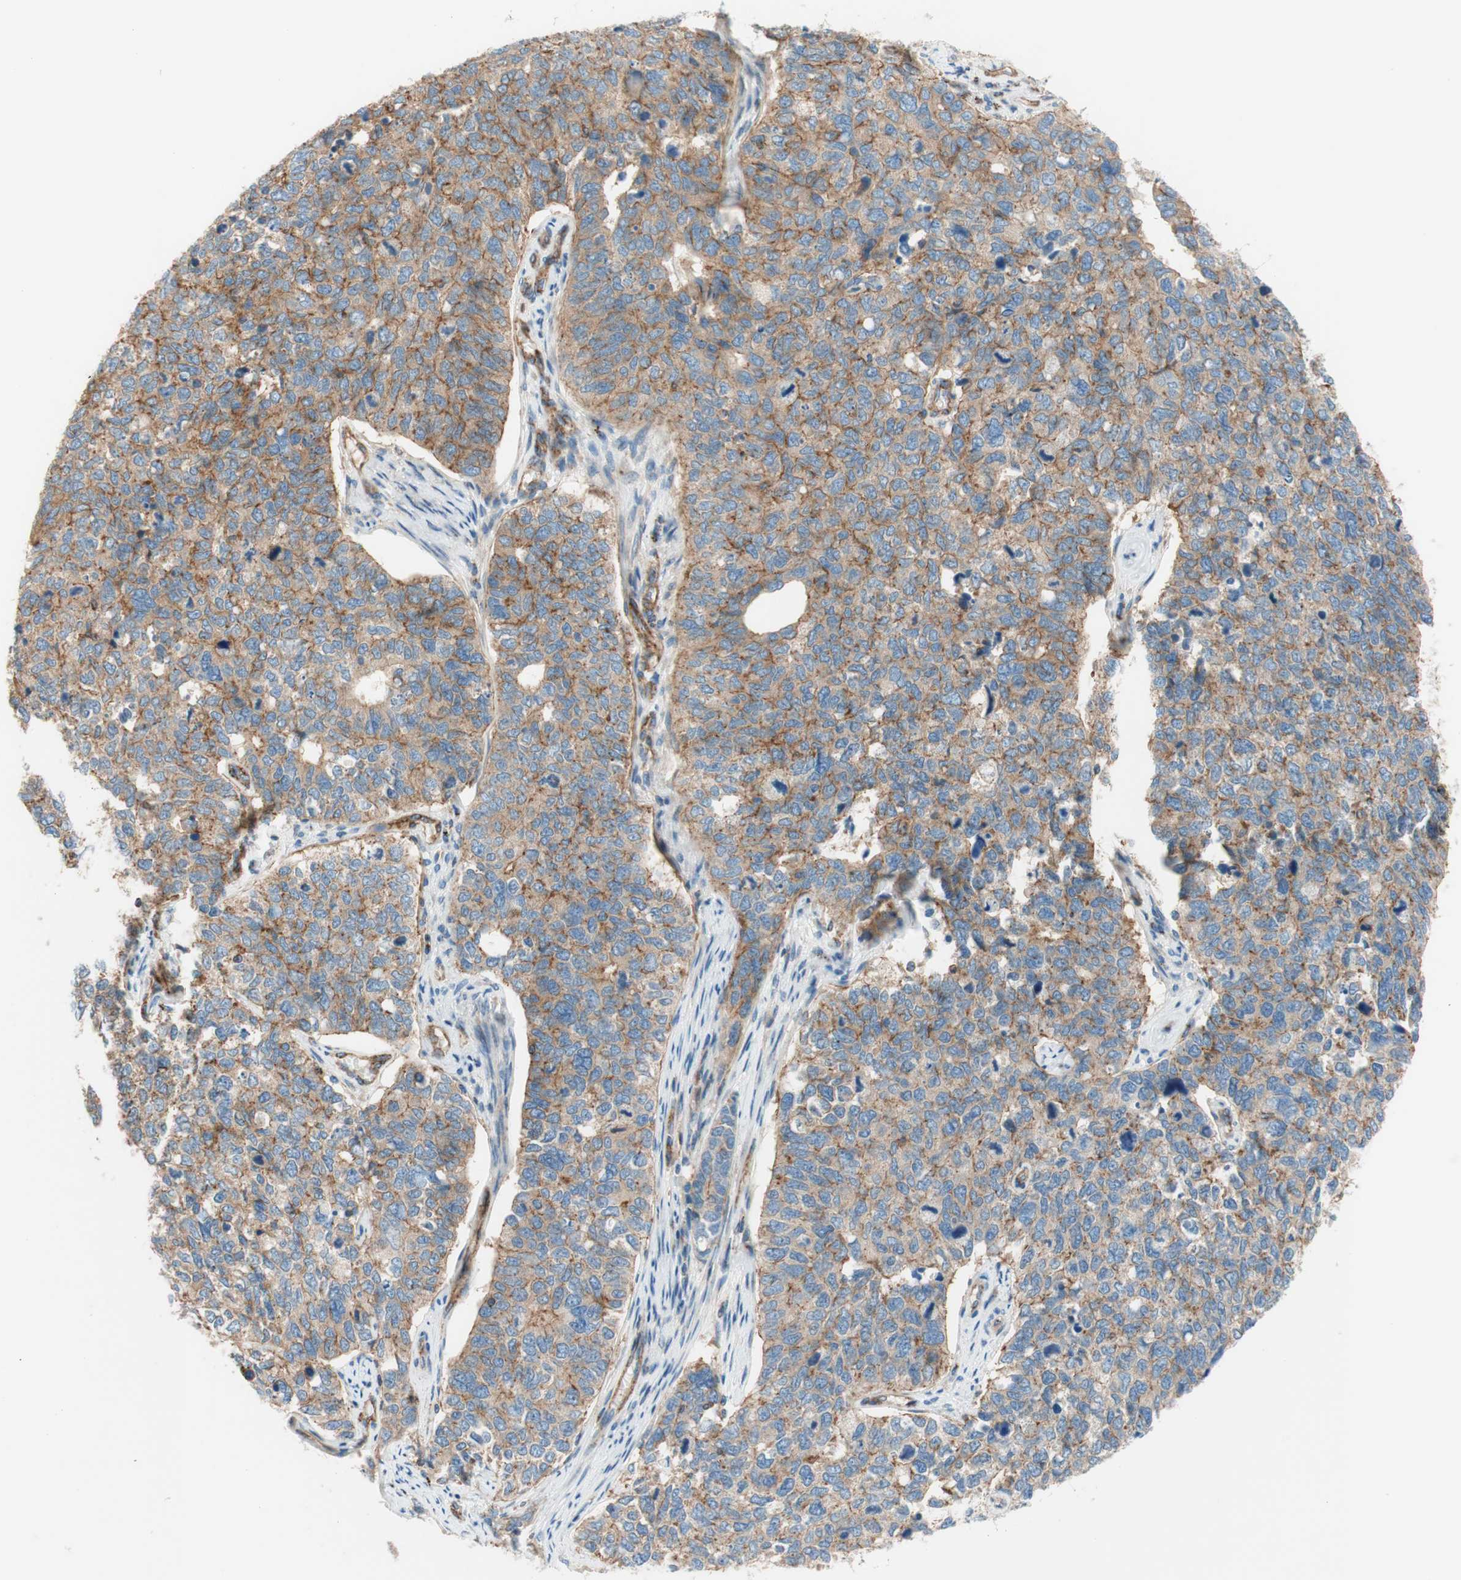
{"staining": {"intensity": "moderate", "quantity": ">75%", "location": "cytoplasmic/membranous"}, "tissue": "cervical cancer", "cell_type": "Tumor cells", "image_type": "cancer", "snomed": [{"axis": "morphology", "description": "Squamous cell carcinoma, NOS"}, {"axis": "topography", "description": "Cervix"}], "caption": "Immunohistochemical staining of cervical squamous cell carcinoma reveals medium levels of moderate cytoplasmic/membranous protein positivity in about >75% of tumor cells.", "gene": "VPS26A", "patient": {"sex": "female", "age": 63}}